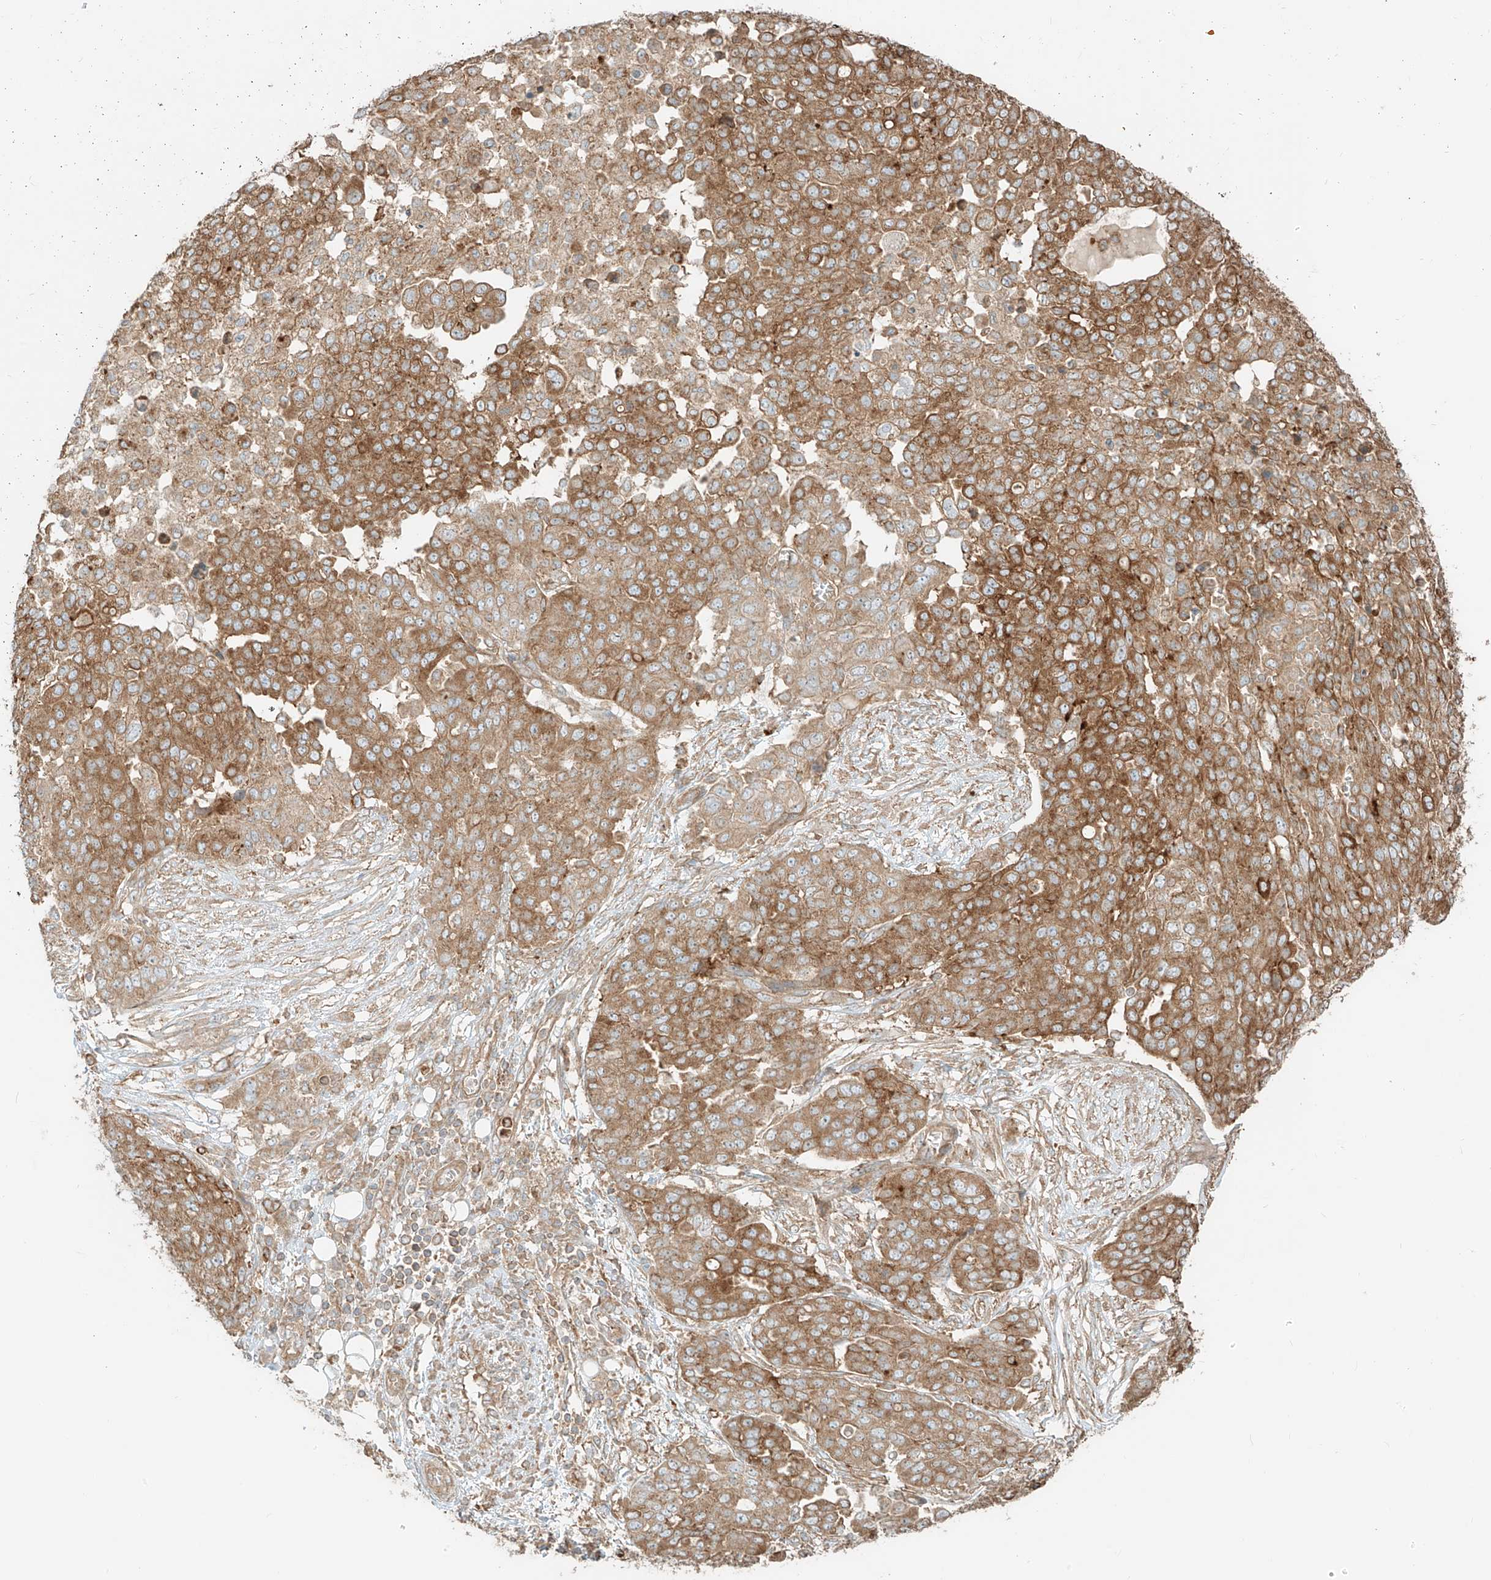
{"staining": {"intensity": "moderate", "quantity": ">75%", "location": "cytoplasmic/membranous"}, "tissue": "ovarian cancer", "cell_type": "Tumor cells", "image_type": "cancer", "snomed": [{"axis": "morphology", "description": "Cystadenocarcinoma, serous, NOS"}, {"axis": "topography", "description": "Soft tissue"}, {"axis": "topography", "description": "Ovary"}], "caption": "Tumor cells display moderate cytoplasmic/membranous expression in about >75% of cells in ovarian serous cystadenocarcinoma.", "gene": "CCDC115", "patient": {"sex": "female", "age": 57}}